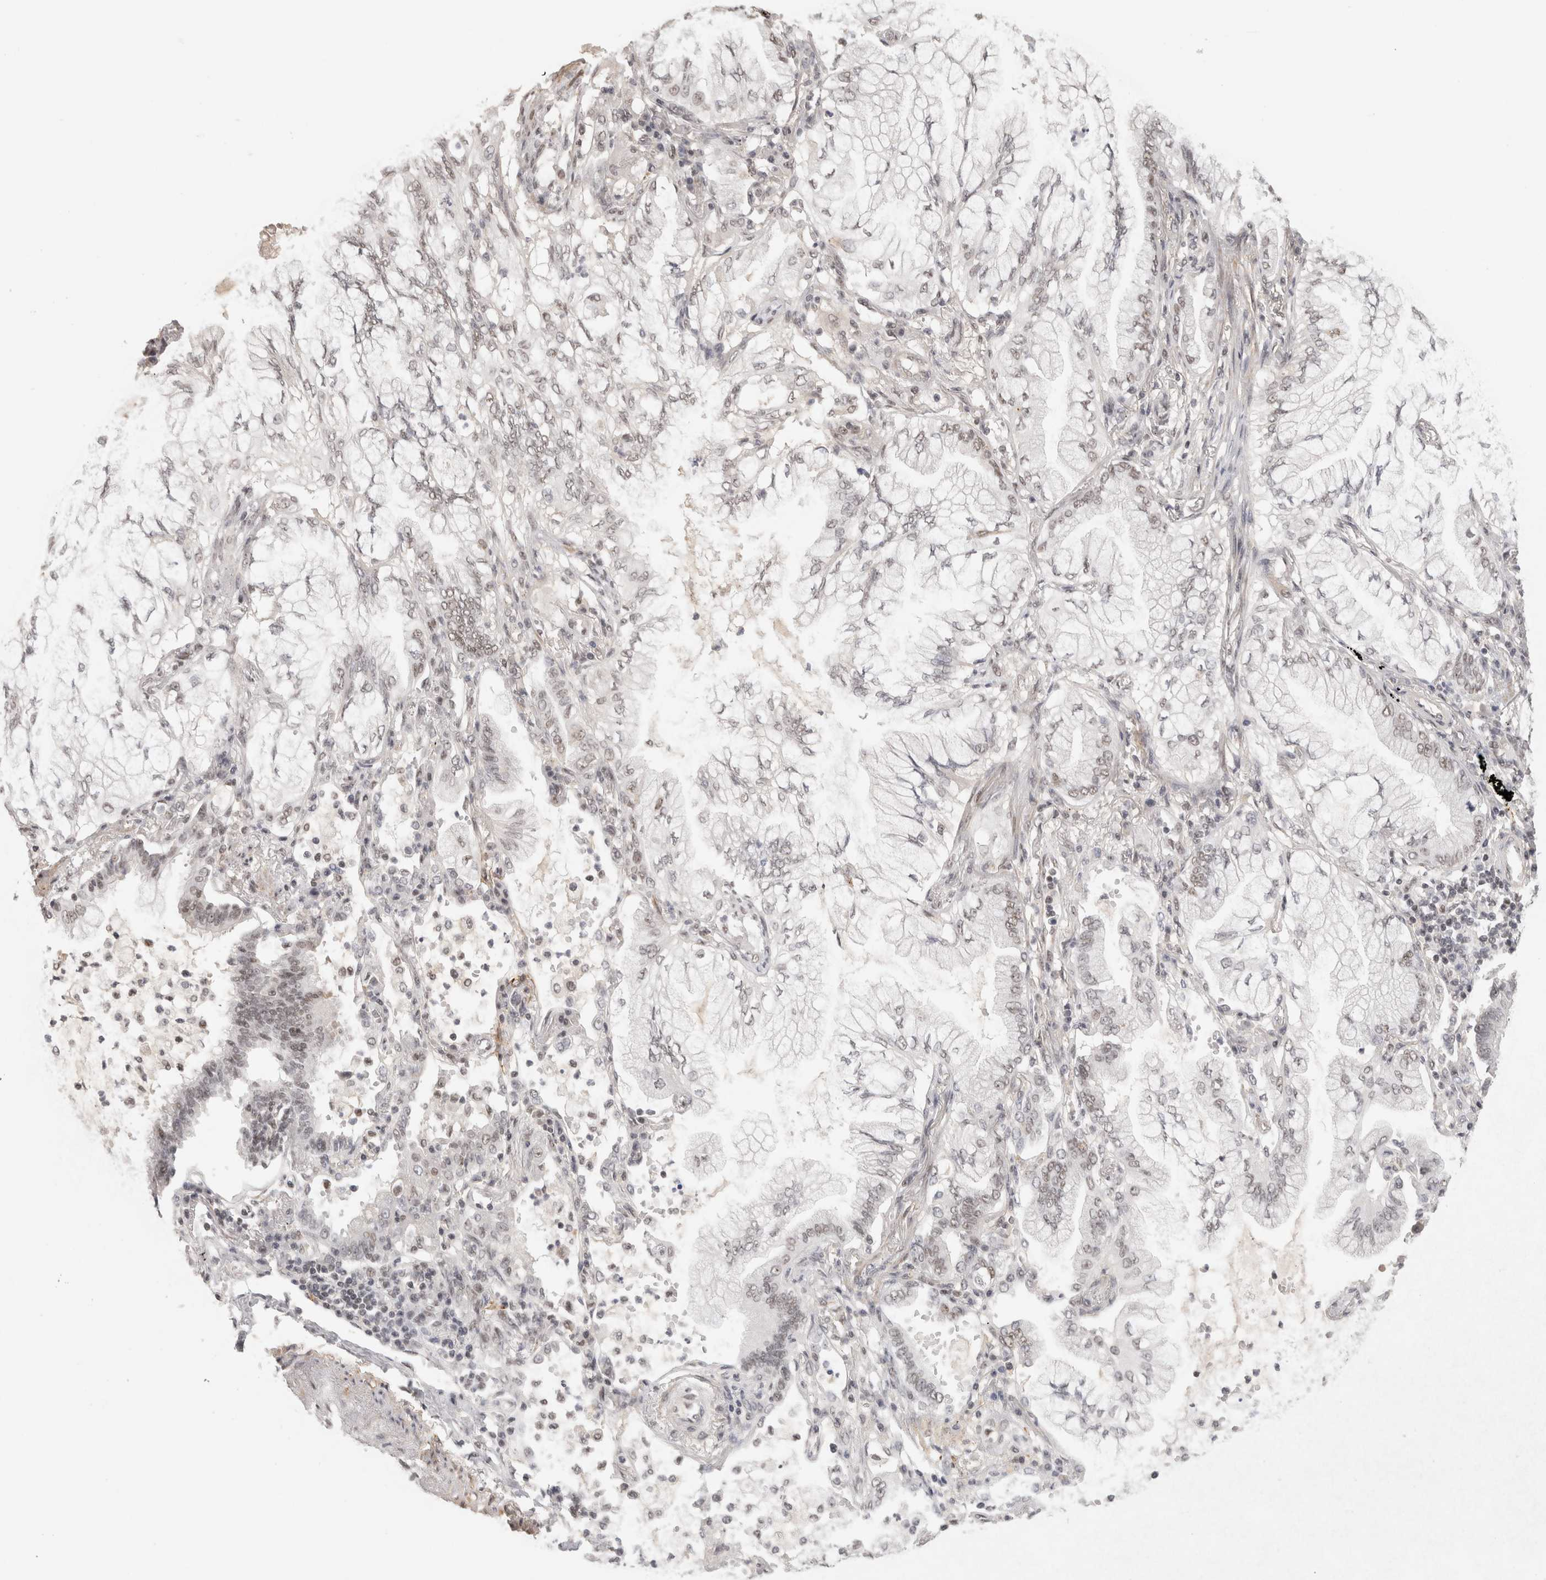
{"staining": {"intensity": "moderate", "quantity": "<25%", "location": "nuclear"}, "tissue": "lung cancer", "cell_type": "Tumor cells", "image_type": "cancer", "snomed": [{"axis": "morphology", "description": "Adenocarcinoma, NOS"}, {"axis": "topography", "description": "Lung"}], "caption": "A histopathology image of human lung cancer stained for a protein demonstrates moderate nuclear brown staining in tumor cells. The staining was performed using DAB (3,3'-diaminobenzidine) to visualize the protein expression in brown, while the nuclei were stained in blue with hematoxylin (Magnification: 20x).", "gene": "ZNF830", "patient": {"sex": "female", "age": 70}}